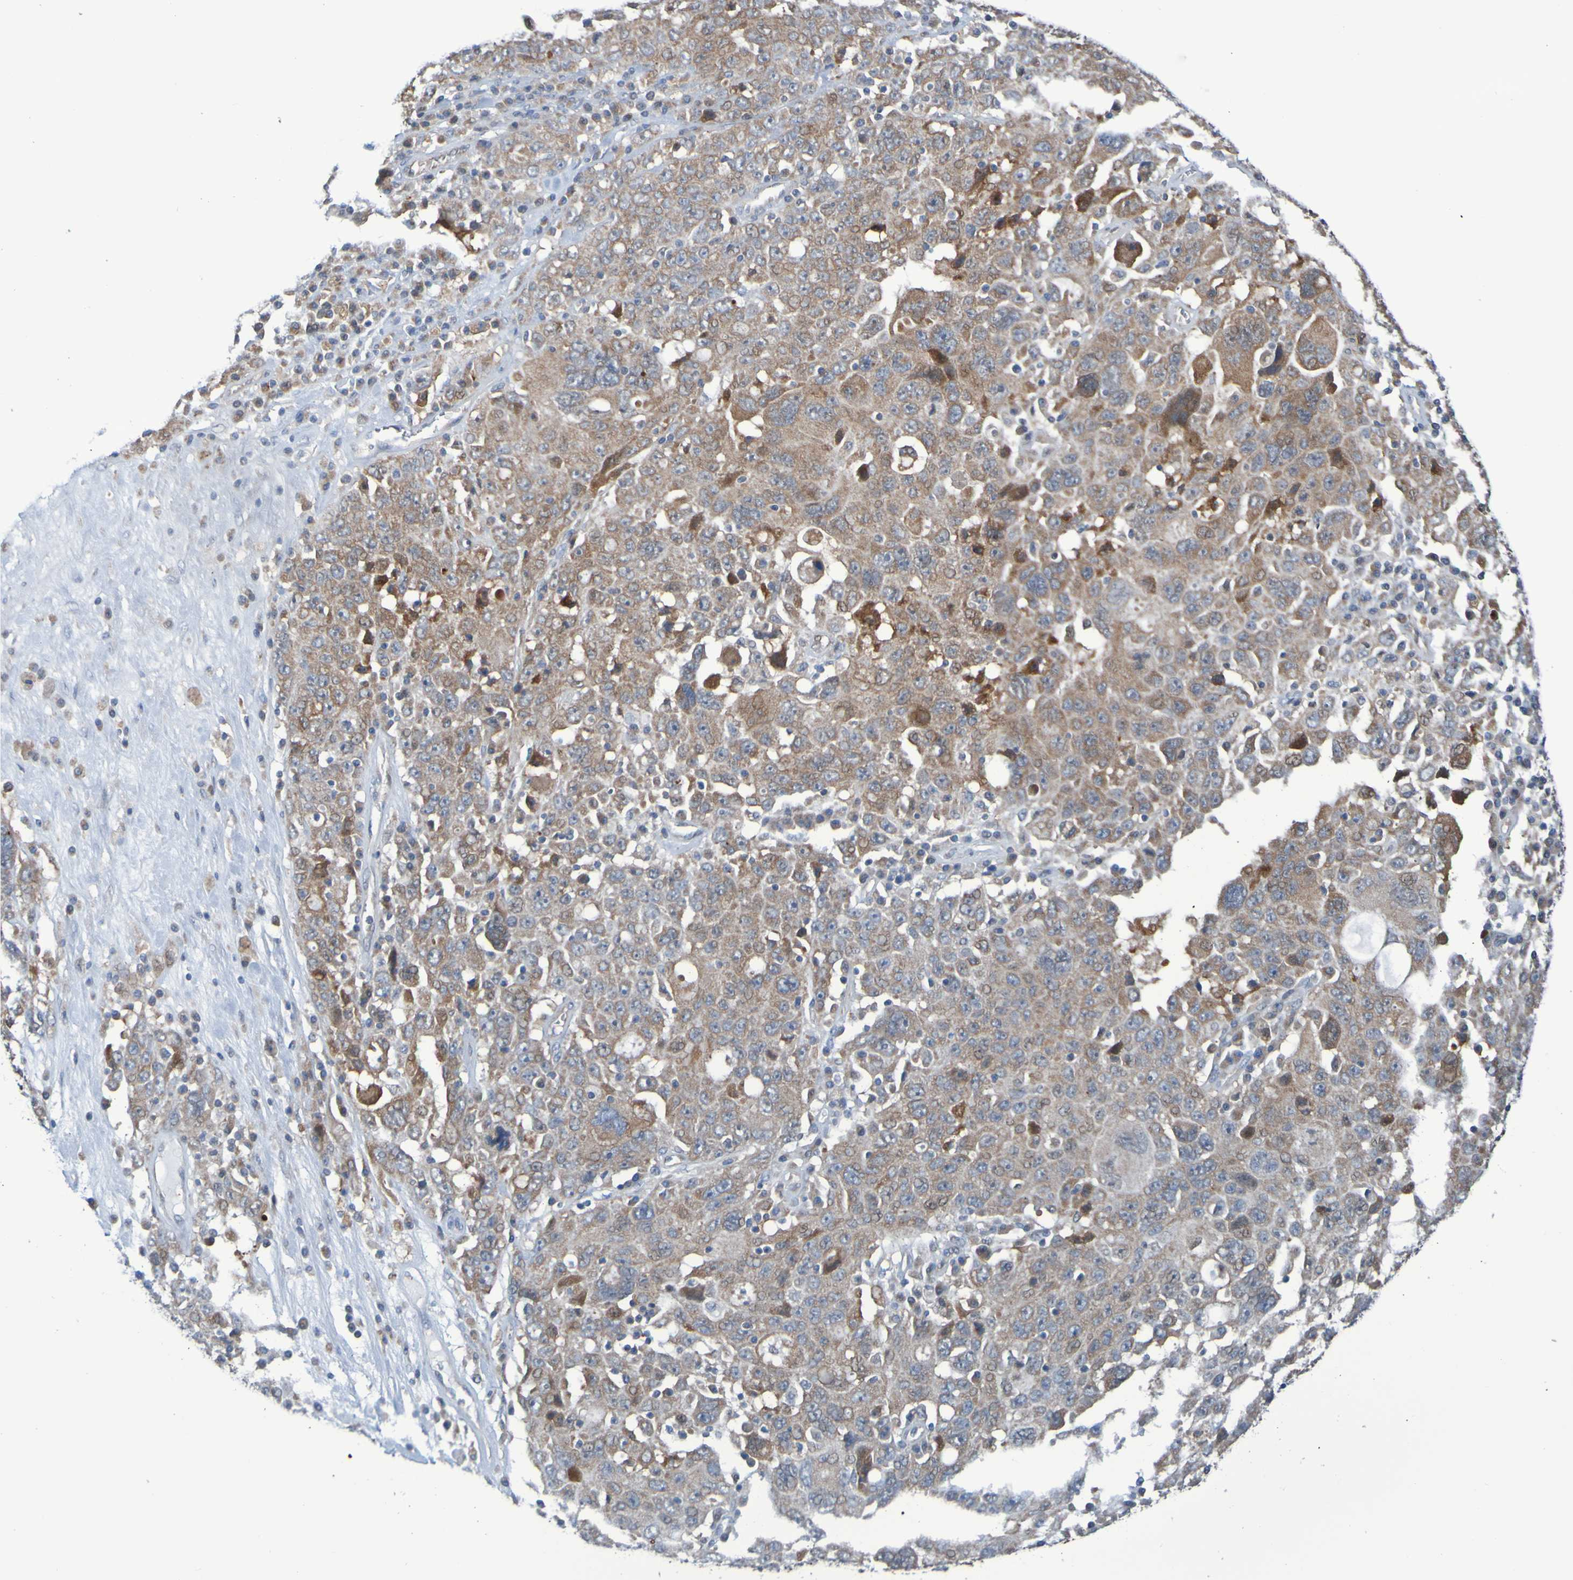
{"staining": {"intensity": "moderate", "quantity": ">75%", "location": "cytoplasmic/membranous"}, "tissue": "ovarian cancer", "cell_type": "Tumor cells", "image_type": "cancer", "snomed": [{"axis": "morphology", "description": "Carcinoma, endometroid"}, {"axis": "topography", "description": "Ovary"}], "caption": "Immunohistochemical staining of endometroid carcinoma (ovarian) reveals medium levels of moderate cytoplasmic/membranous protein positivity in about >75% of tumor cells. (IHC, brightfield microscopy, high magnification).", "gene": "NPRL3", "patient": {"sex": "female", "age": 62}}